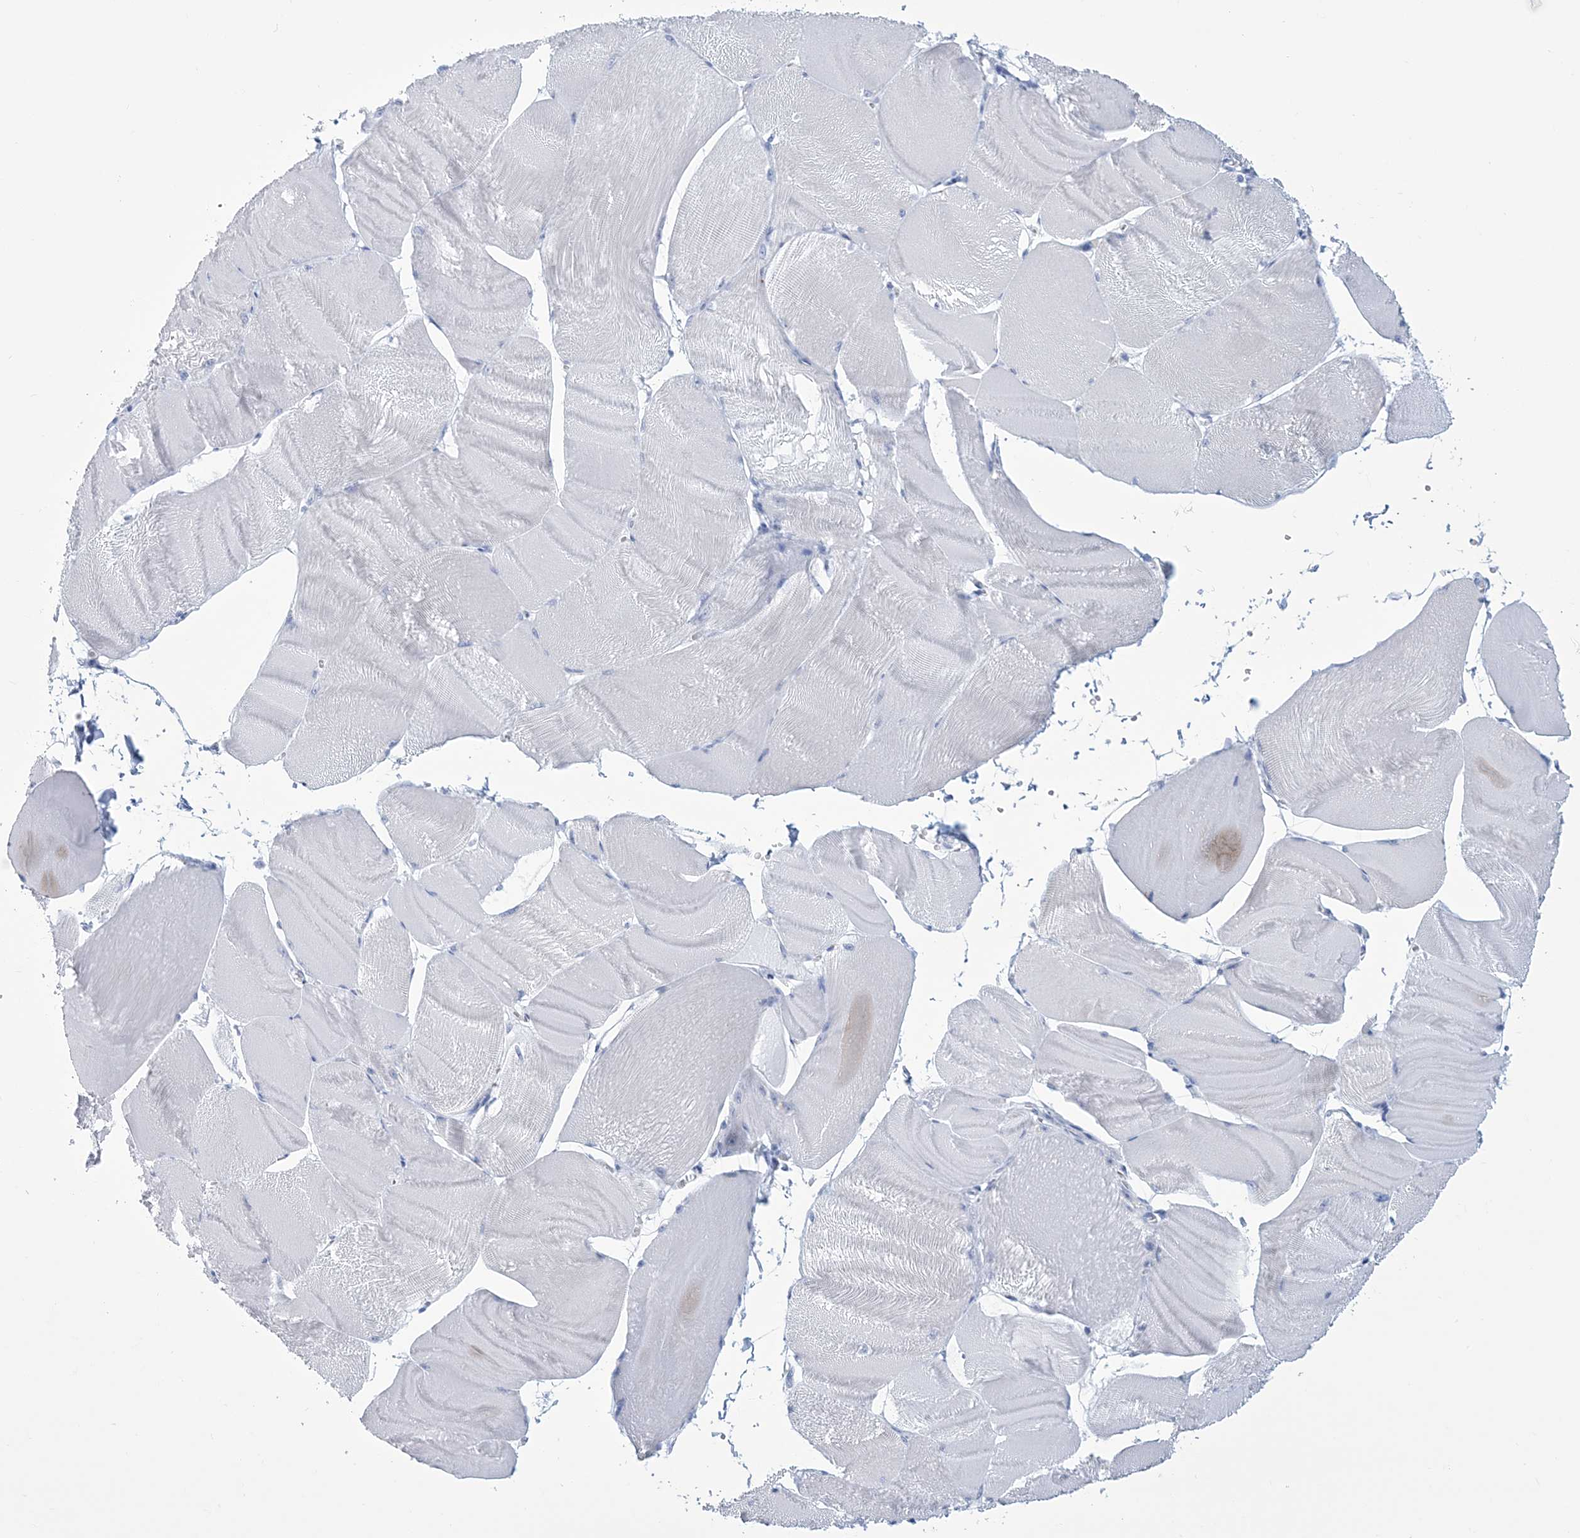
{"staining": {"intensity": "negative", "quantity": "none", "location": "none"}, "tissue": "skeletal muscle", "cell_type": "Myocytes", "image_type": "normal", "snomed": [{"axis": "morphology", "description": "Normal tissue, NOS"}, {"axis": "morphology", "description": "Basal cell carcinoma"}, {"axis": "topography", "description": "Skeletal muscle"}], "caption": "Skeletal muscle stained for a protein using immunohistochemistry demonstrates no positivity myocytes.", "gene": "DPCD", "patient": {"sex": "female", "age": 64}}